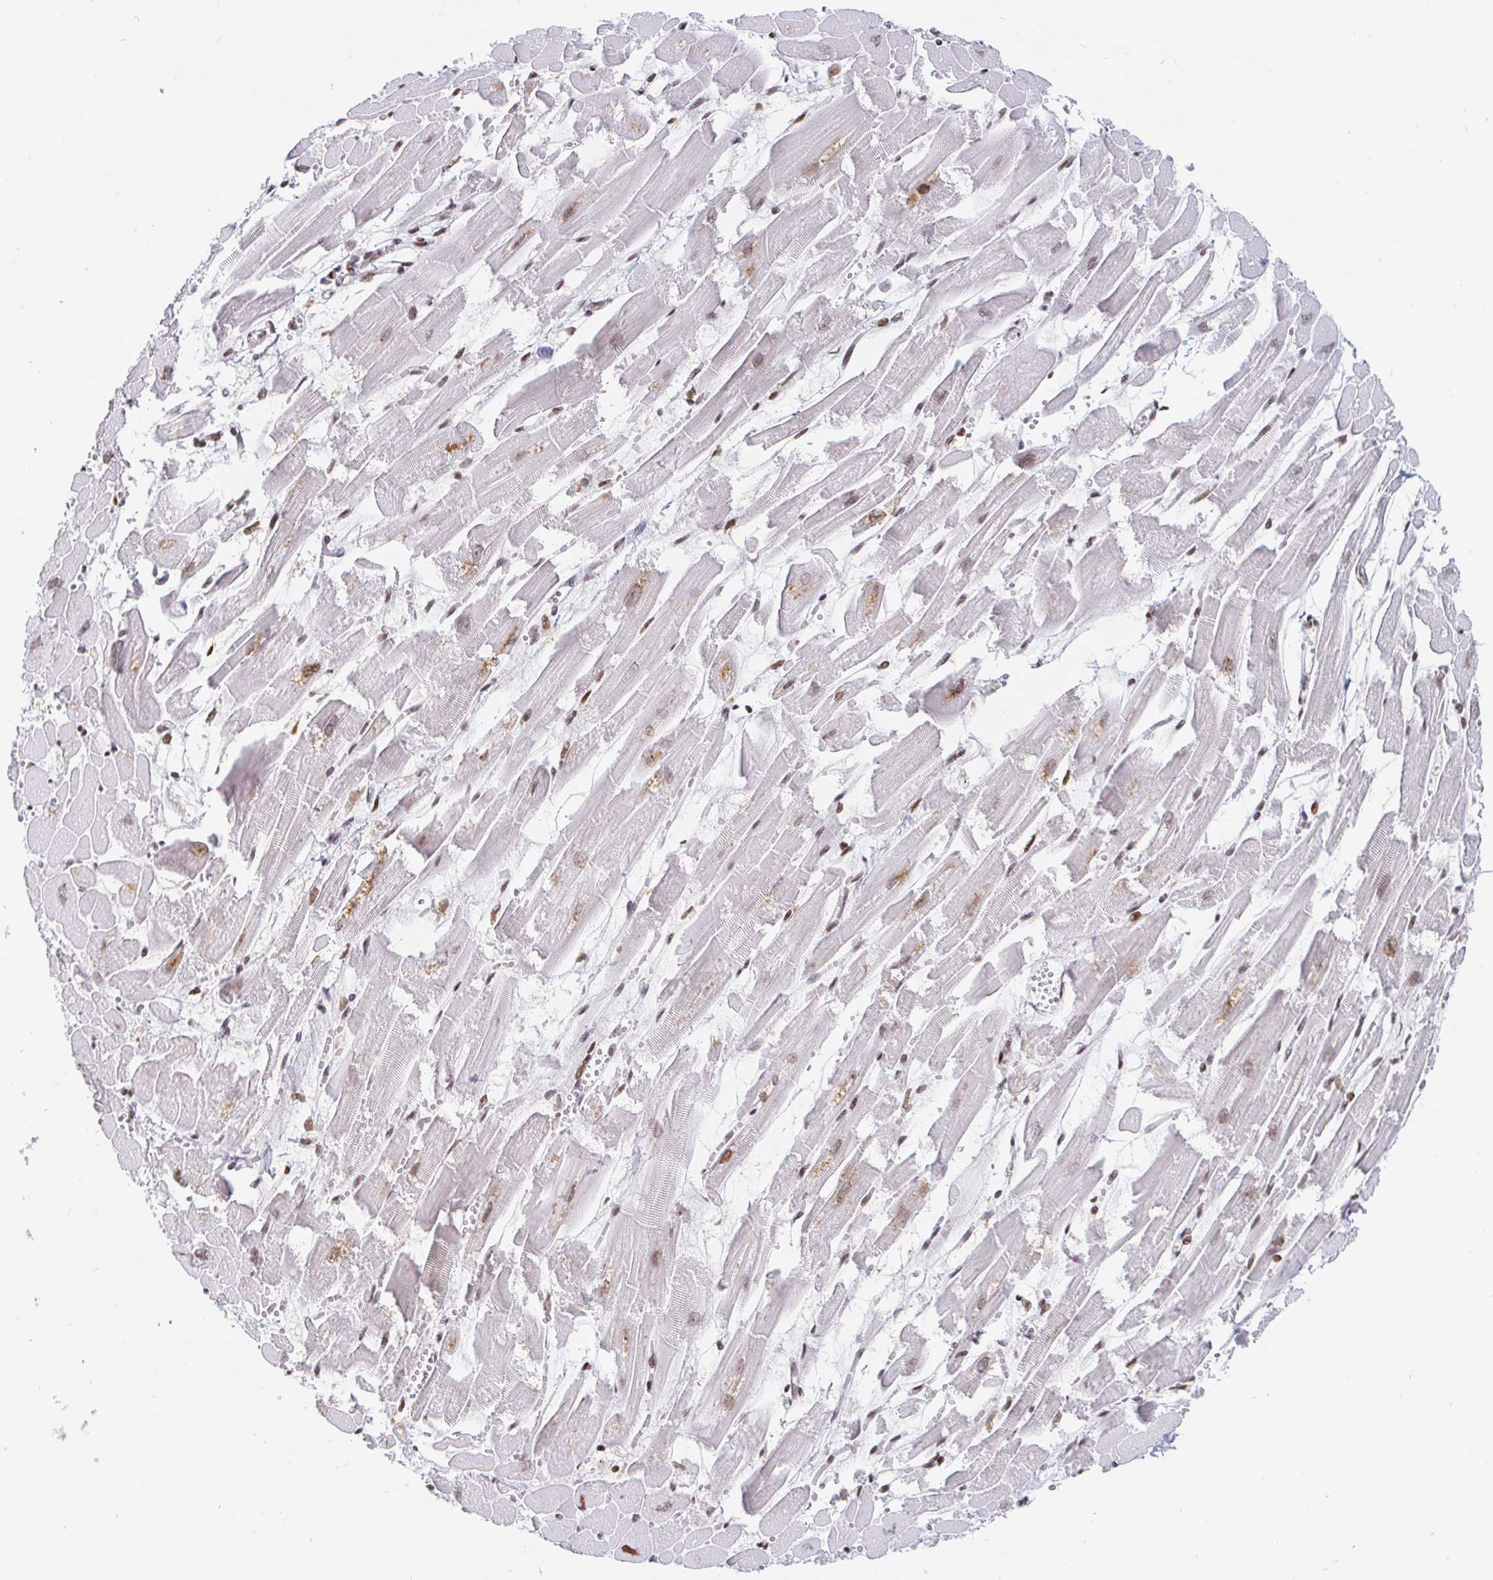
{"staining": {"intensity": "weak", "quantity": ">75%", "location": "cytoplasmic/membranous,nuclear"}, "tissue": "heart muscle", "cell_type": "Cardiomyocytes", "image_type": "normal", "snomed": [{"axis": "morphology", "description": "Normal tissue, NOS"}, {"axis": "topography", "description": "Heart"}], "caption": "Cardiomyocytes exhibit low levels of weak cytoplasmic/membranous,nuclear expression in about >75% of cells in benign human heart muscle. Immunohistochemistry (ihc) stains the protein of interest in brown and the nuclei are stained blue.", "gene": "HOXC10", "patient": {"sex": "female", "age": 52}}